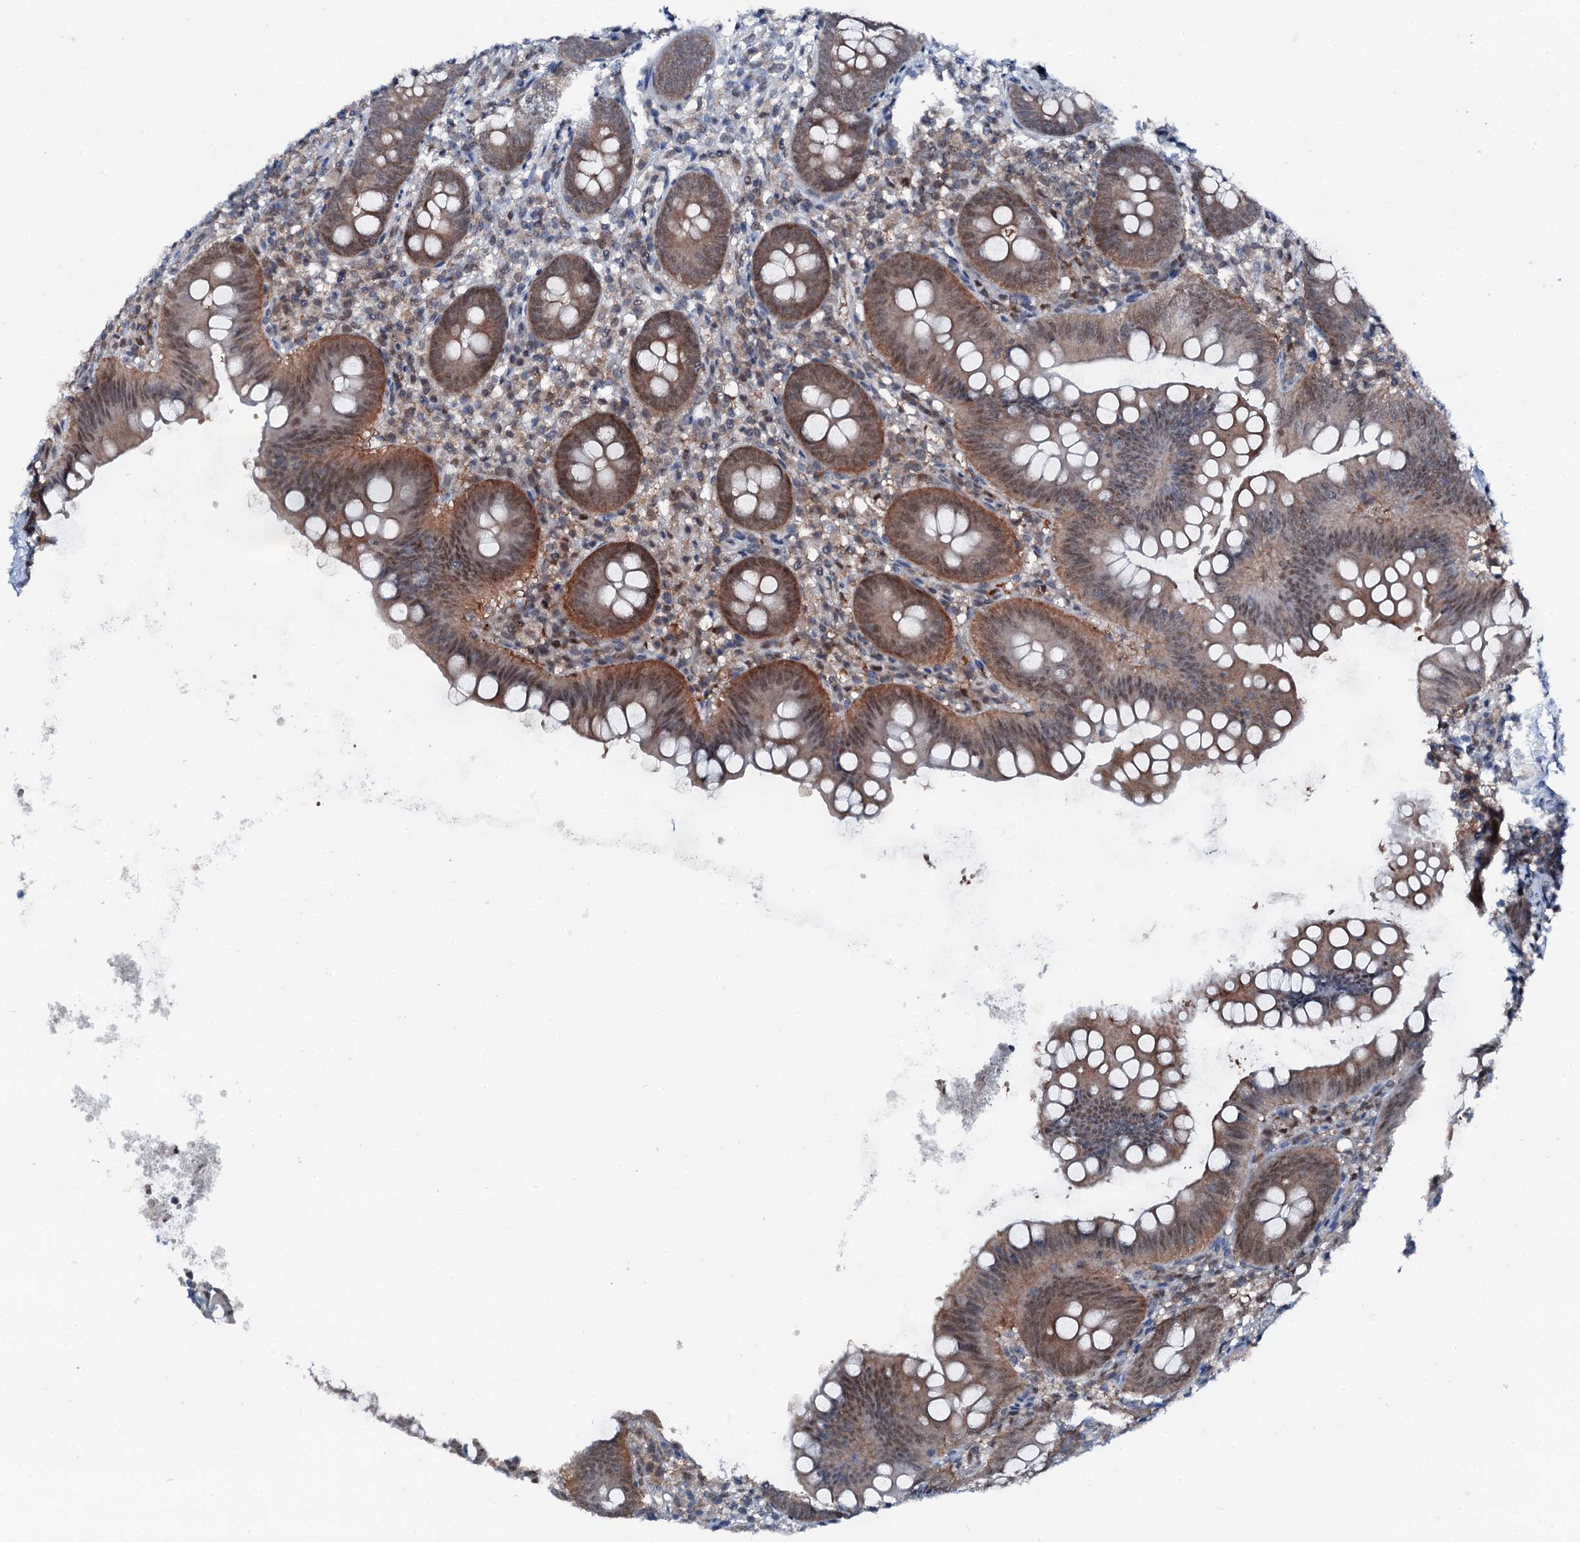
{"staining": {"intensity": "moderate", "quantity": ">75%", "location": "cytoplasmic/membranous,nuclear"}, "tissue": "appendix", "cell_type": "Glandular cells", "image_type": "normal", "snomed": [{"axis": "morphology", "description": "Normal tissue, NOS"}, {"axis": "topography", "description": "Appendix"}], "caption": "Immunohistochemistry (IHC) of normal appendix demonstrates medium levels of moderate cytoplasmic/membranous,nuclear staining in approximately >75% of glandular cells.", "gene": "PSMD13", "patient": {"sex": "female", "age": 62}}